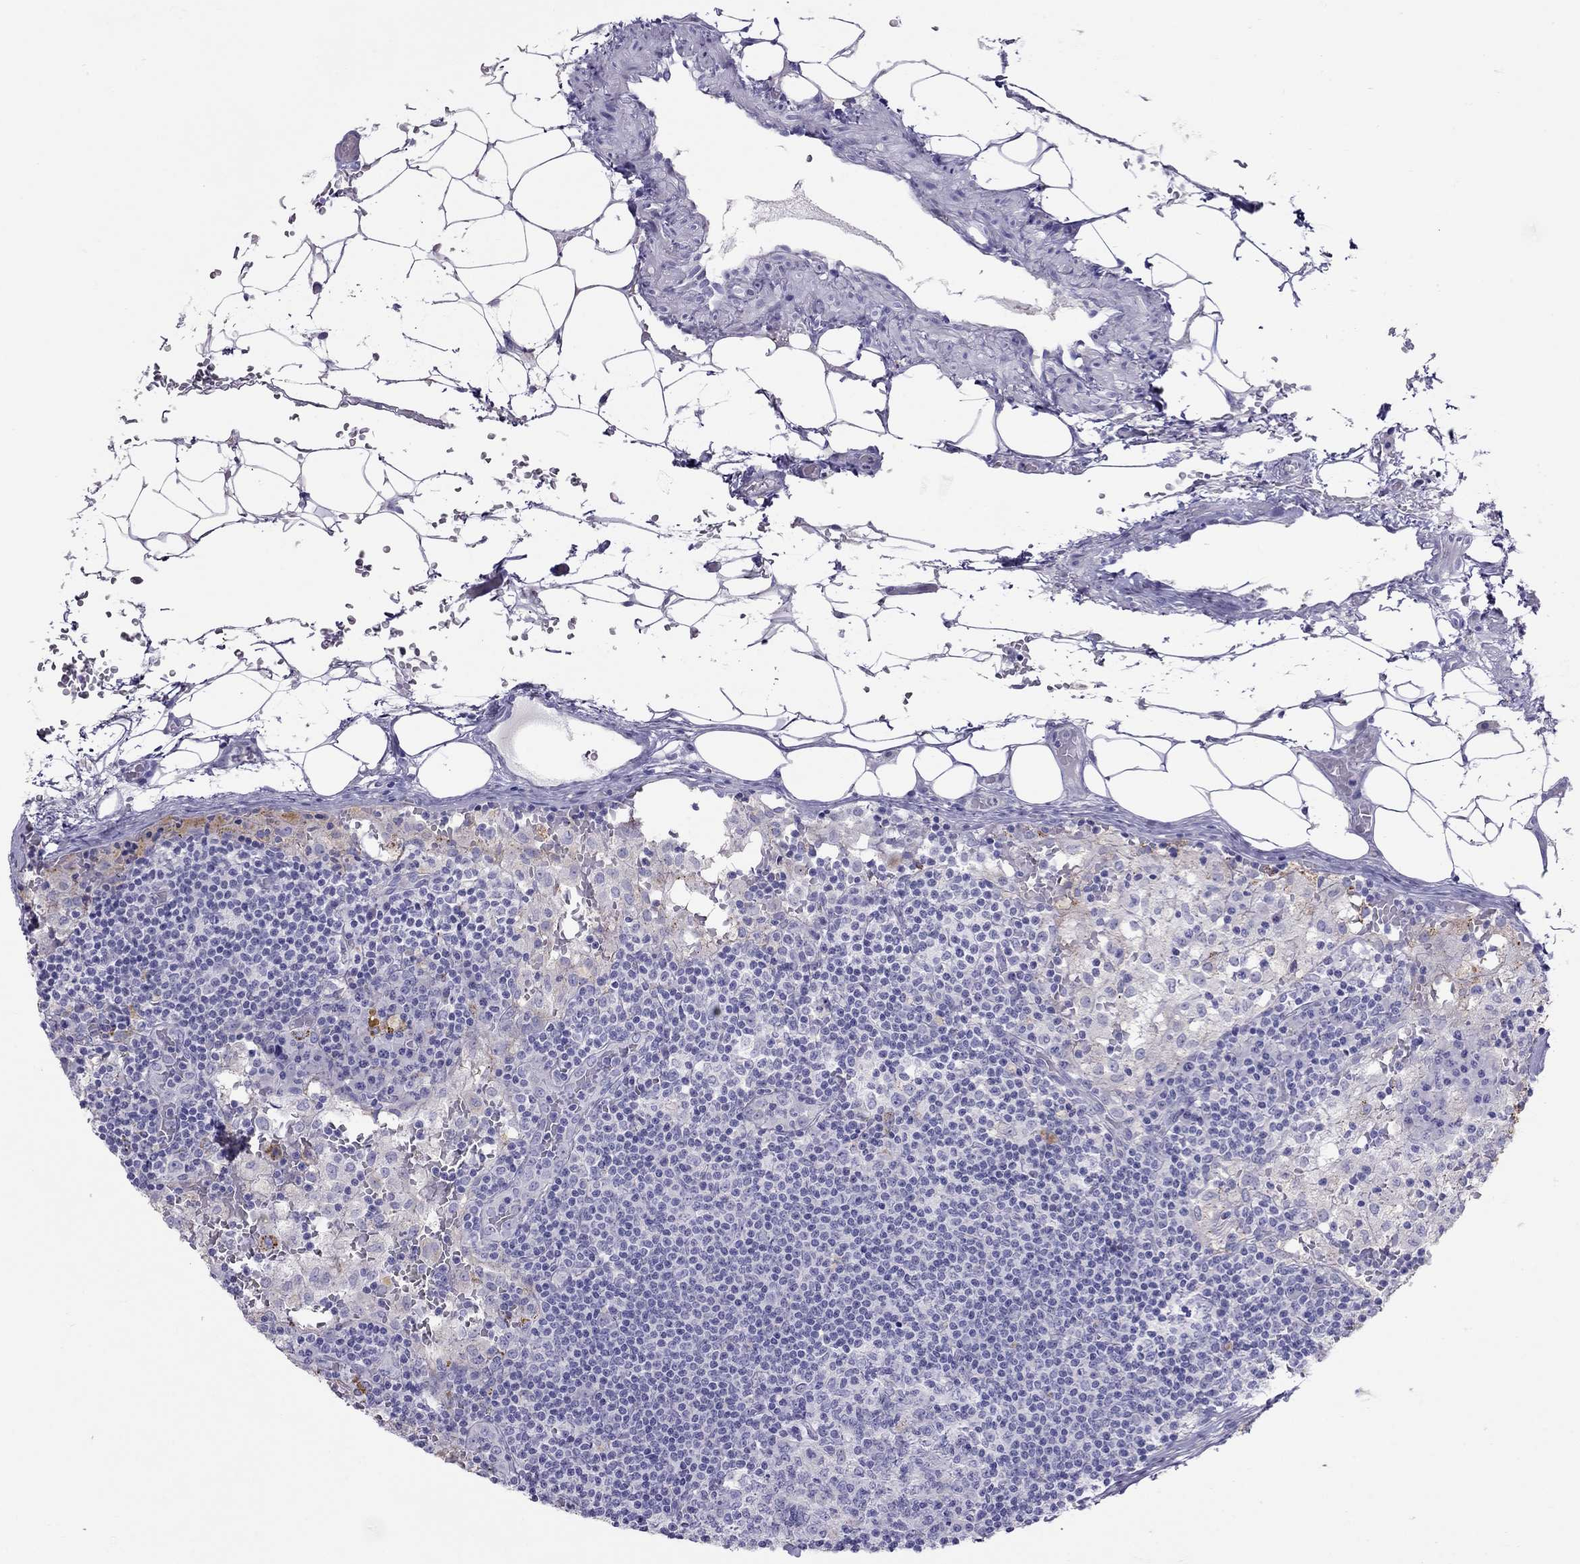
{"staining": {"intensity": "strong", "quantity": "<25%", "location": "cytoplasmic/membranous"}, "tissue": "lymph node", "cell_type": "Non-germinal center cells", "image_type": "normal", "snomed": [{"axis": "morphology", "description": "Normal tissue, NOS"}, {"axis": "topography", "description": "Lymph node"}], "caption": "This image demonstrates immunohistochemistry (IHC) staining of unremarkable human lymph node, with medium strong cytoplasmic/membranous staining in approximately <25% of non-germinal center cells.", "gene": "CLPSL2", "patient": {"sex": "male", "age": 62}}